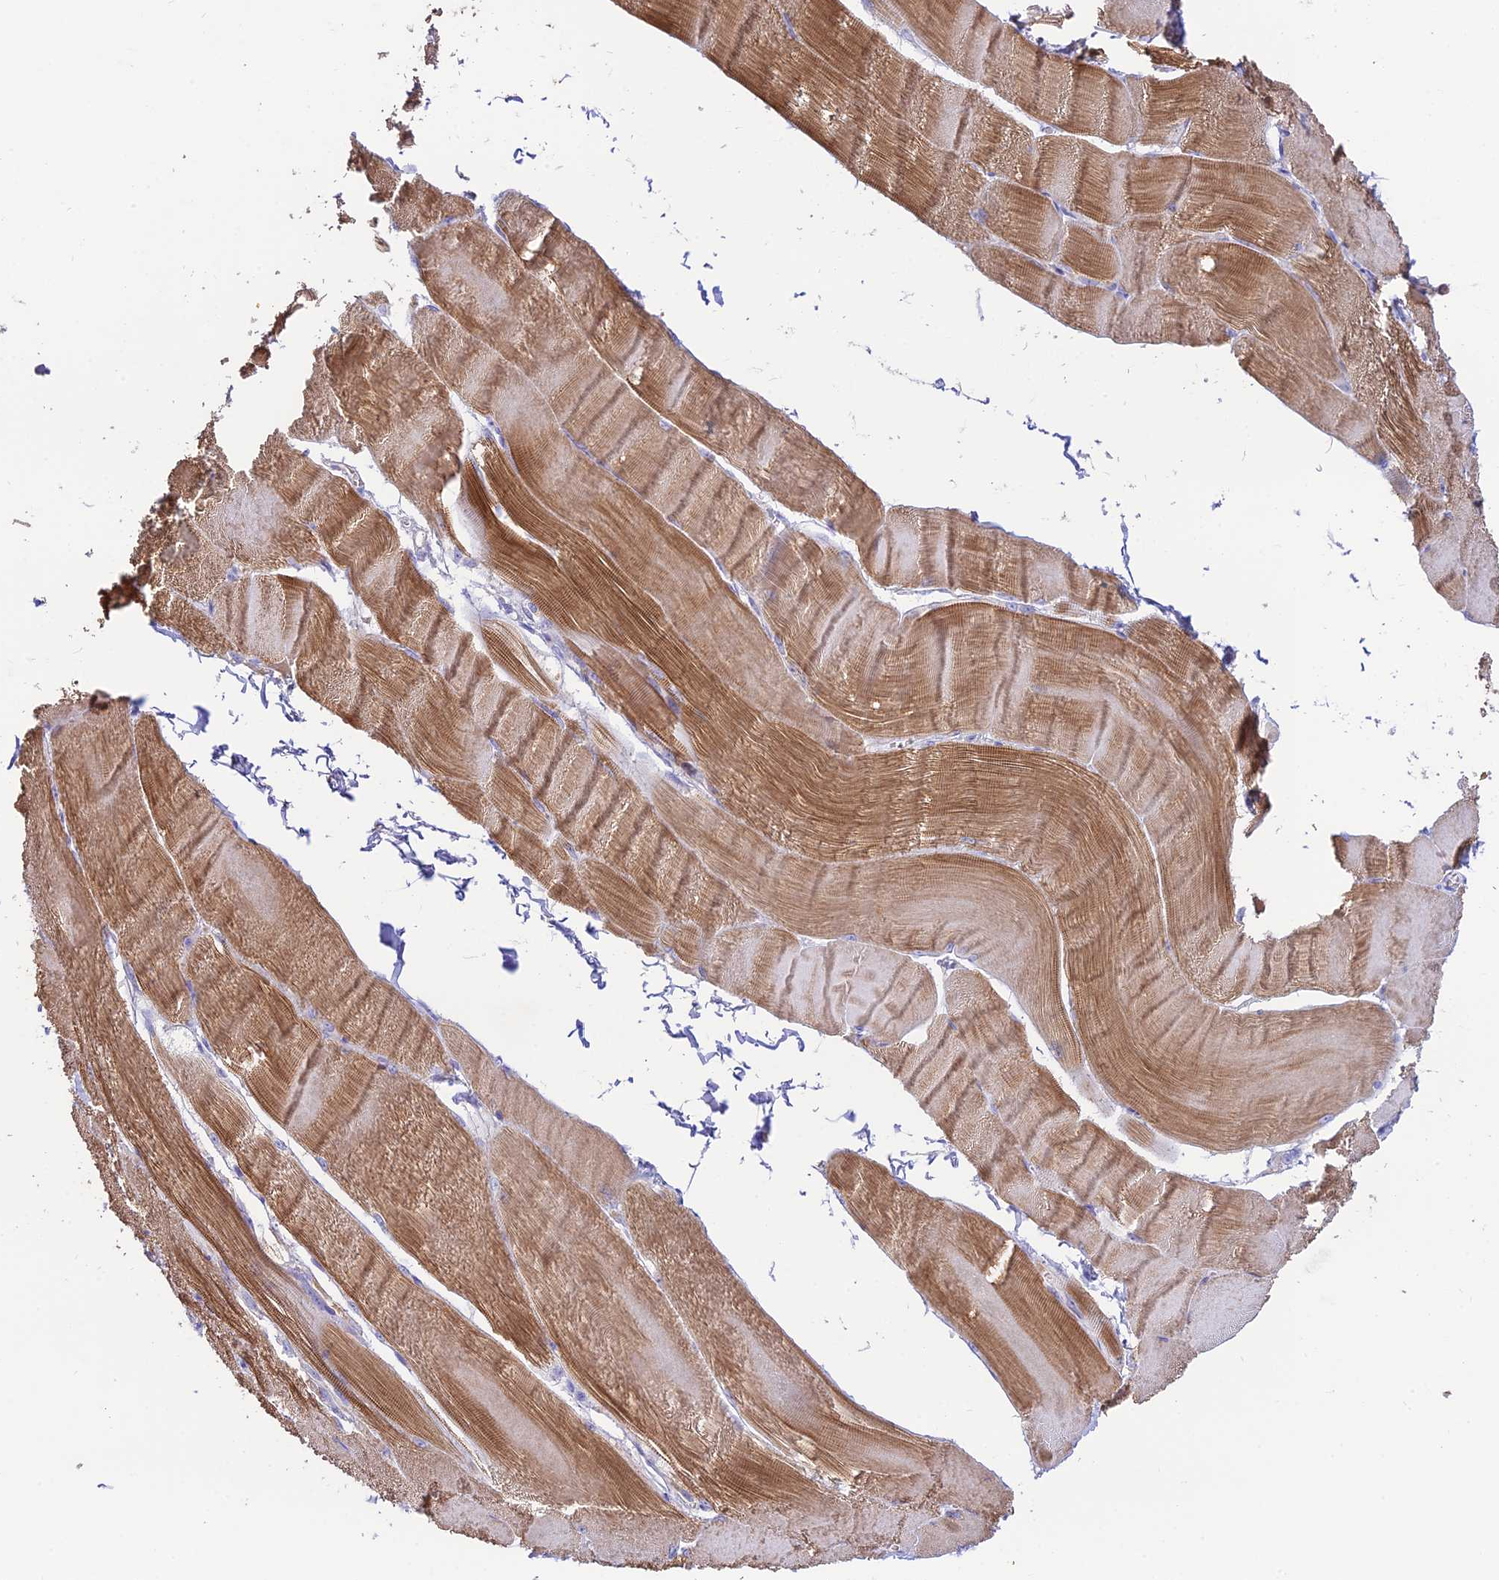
{"staining": {"intensity": "moderate", "quantity": ">75%", "location": "cytoplasmic/membranous"}, "tissue": "skeletal muscle", "cell_type": "Myocytes", "image_type": "normal", "snomed": [{"axis": "morphology", "description": "Normal tissue, NOS"}, {"axis": "morphology", "description": "Basal cell carcinoma"}, {"axis": "topography", "description": "Skeletal muscle"}], "caption": "Protein expression analysis of normal skeletal muscle reveals moderate cytoplasmic/membranous staining in approximately >75% of myocytes.", "gene": "NLRP9", "patient": {"sex": "female", "age": 64}}